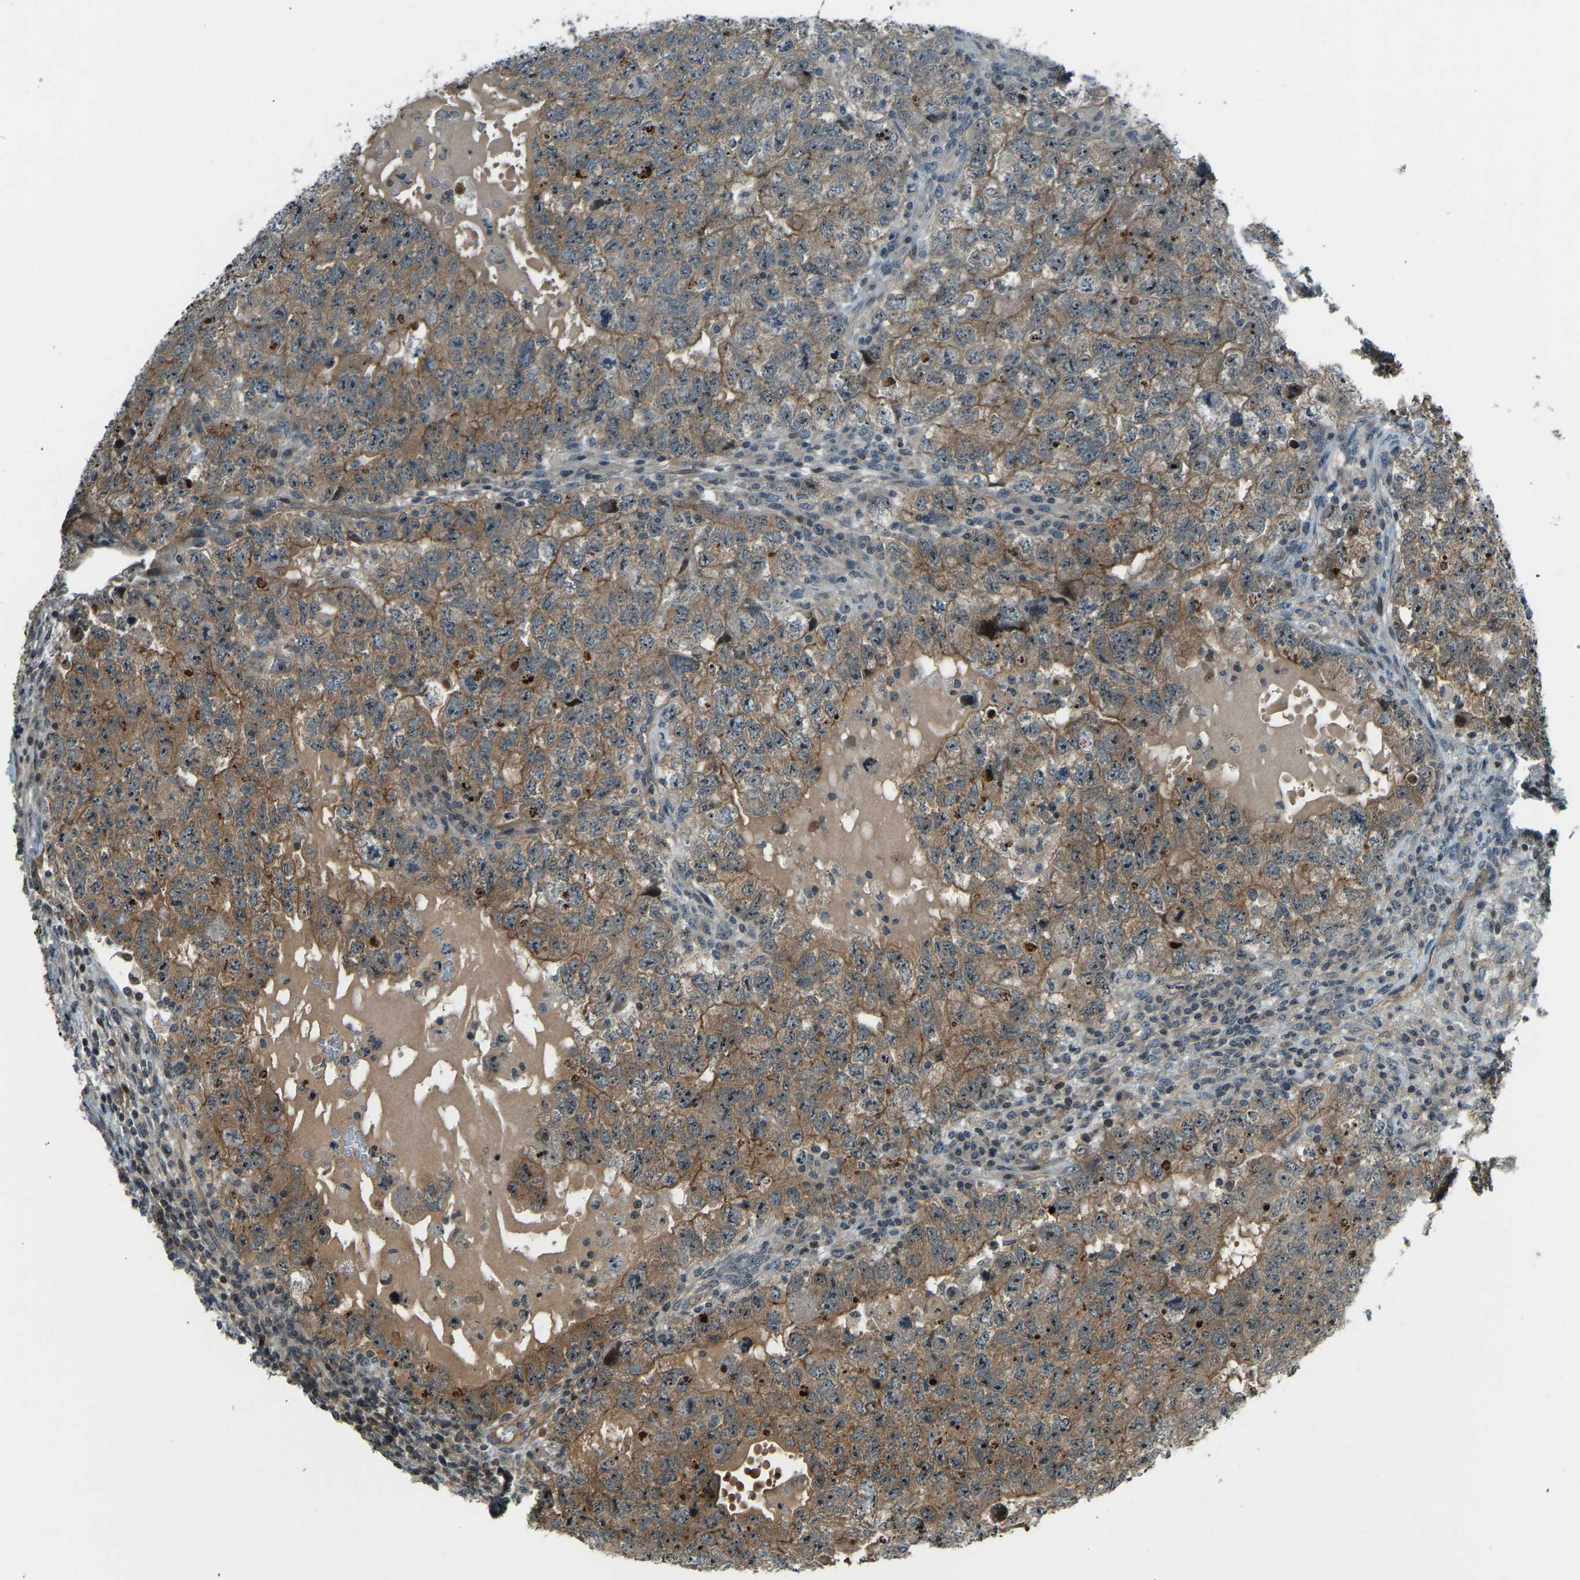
{"staining": {"intensity": "moderate", "quantity": ">75%", "location": "cytoplasmic/membranous"}, "tissue": "testis cancer", "cell_type": "Tumor cells", "image_type": "cancer", "snomed": [{"axis": "morphology", "description": "Carcinoma, Embryonal, NOS"}, {"axis": "topography", "description": "Testis"}], "caption": "Immunohistochemical staining of testis cancer (embryonal carcinoma) reveals medium levels of moderate cytoplasmic/membranous protein expression in approximately >75% of tumor cells.", "gene": "SVOPL", "patient": {"sex": "male", "age": 36}}